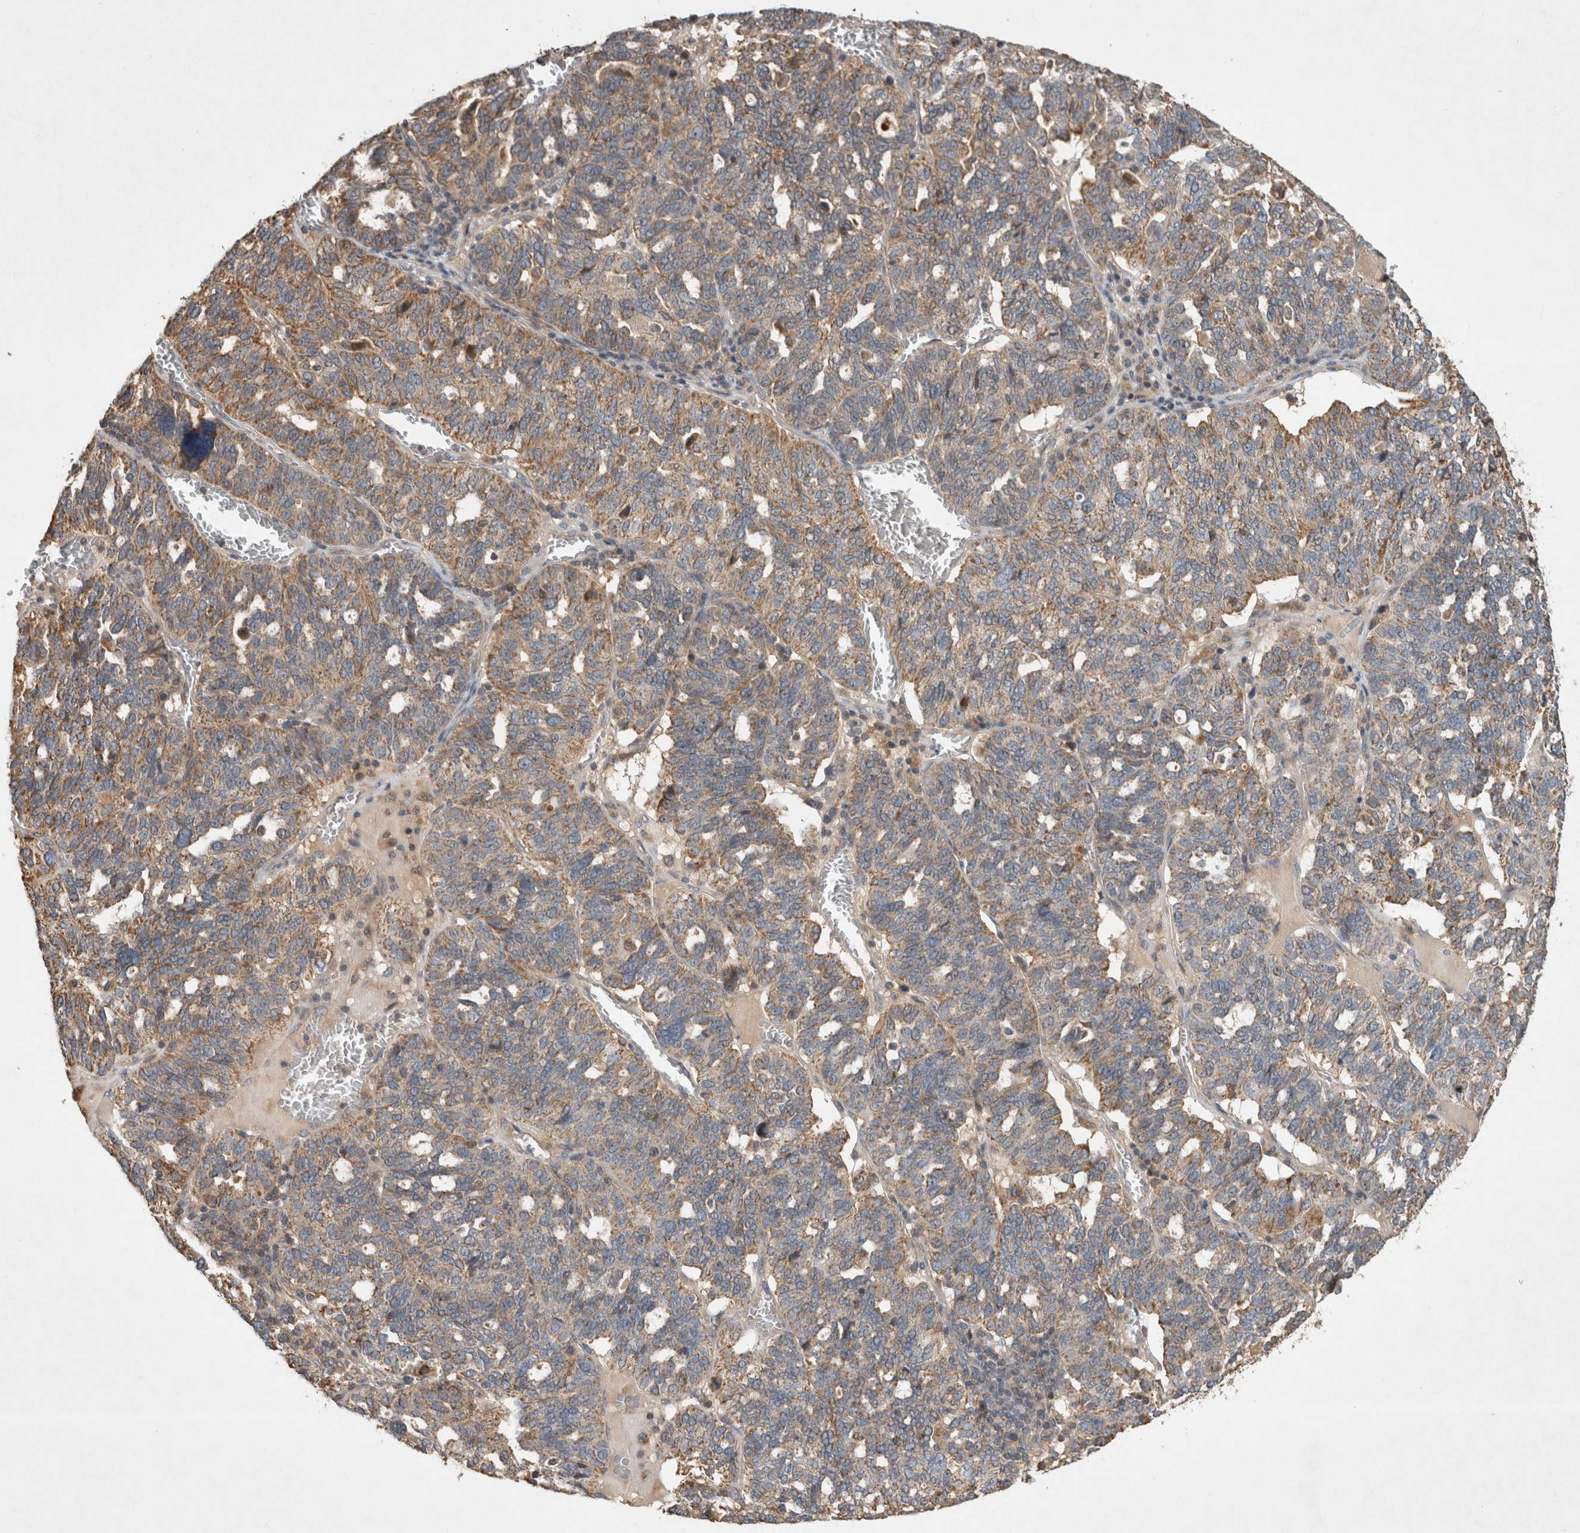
{"staining": {"intensity": "moderate", "quantity": ">75%", "location": "cytoplasmic/membranous"}, "tissue": "ovarian cancer", "cell_type": "Tumor cells", "image_type": "cancer", "snomed": [{"axis": "morphology", "description": "Cystadenocarcinoma, serous, NOS"}, {"axis": "topography", "description": "Ovary"}], "caption": "Ovarian cancer stained with a brown dye exhibits moderate cytoplasmic/membranous positive positivity in about >75% of tumor cells.", "gene": "SERAC1", "patient": {"sex": "female", "age": 59}}